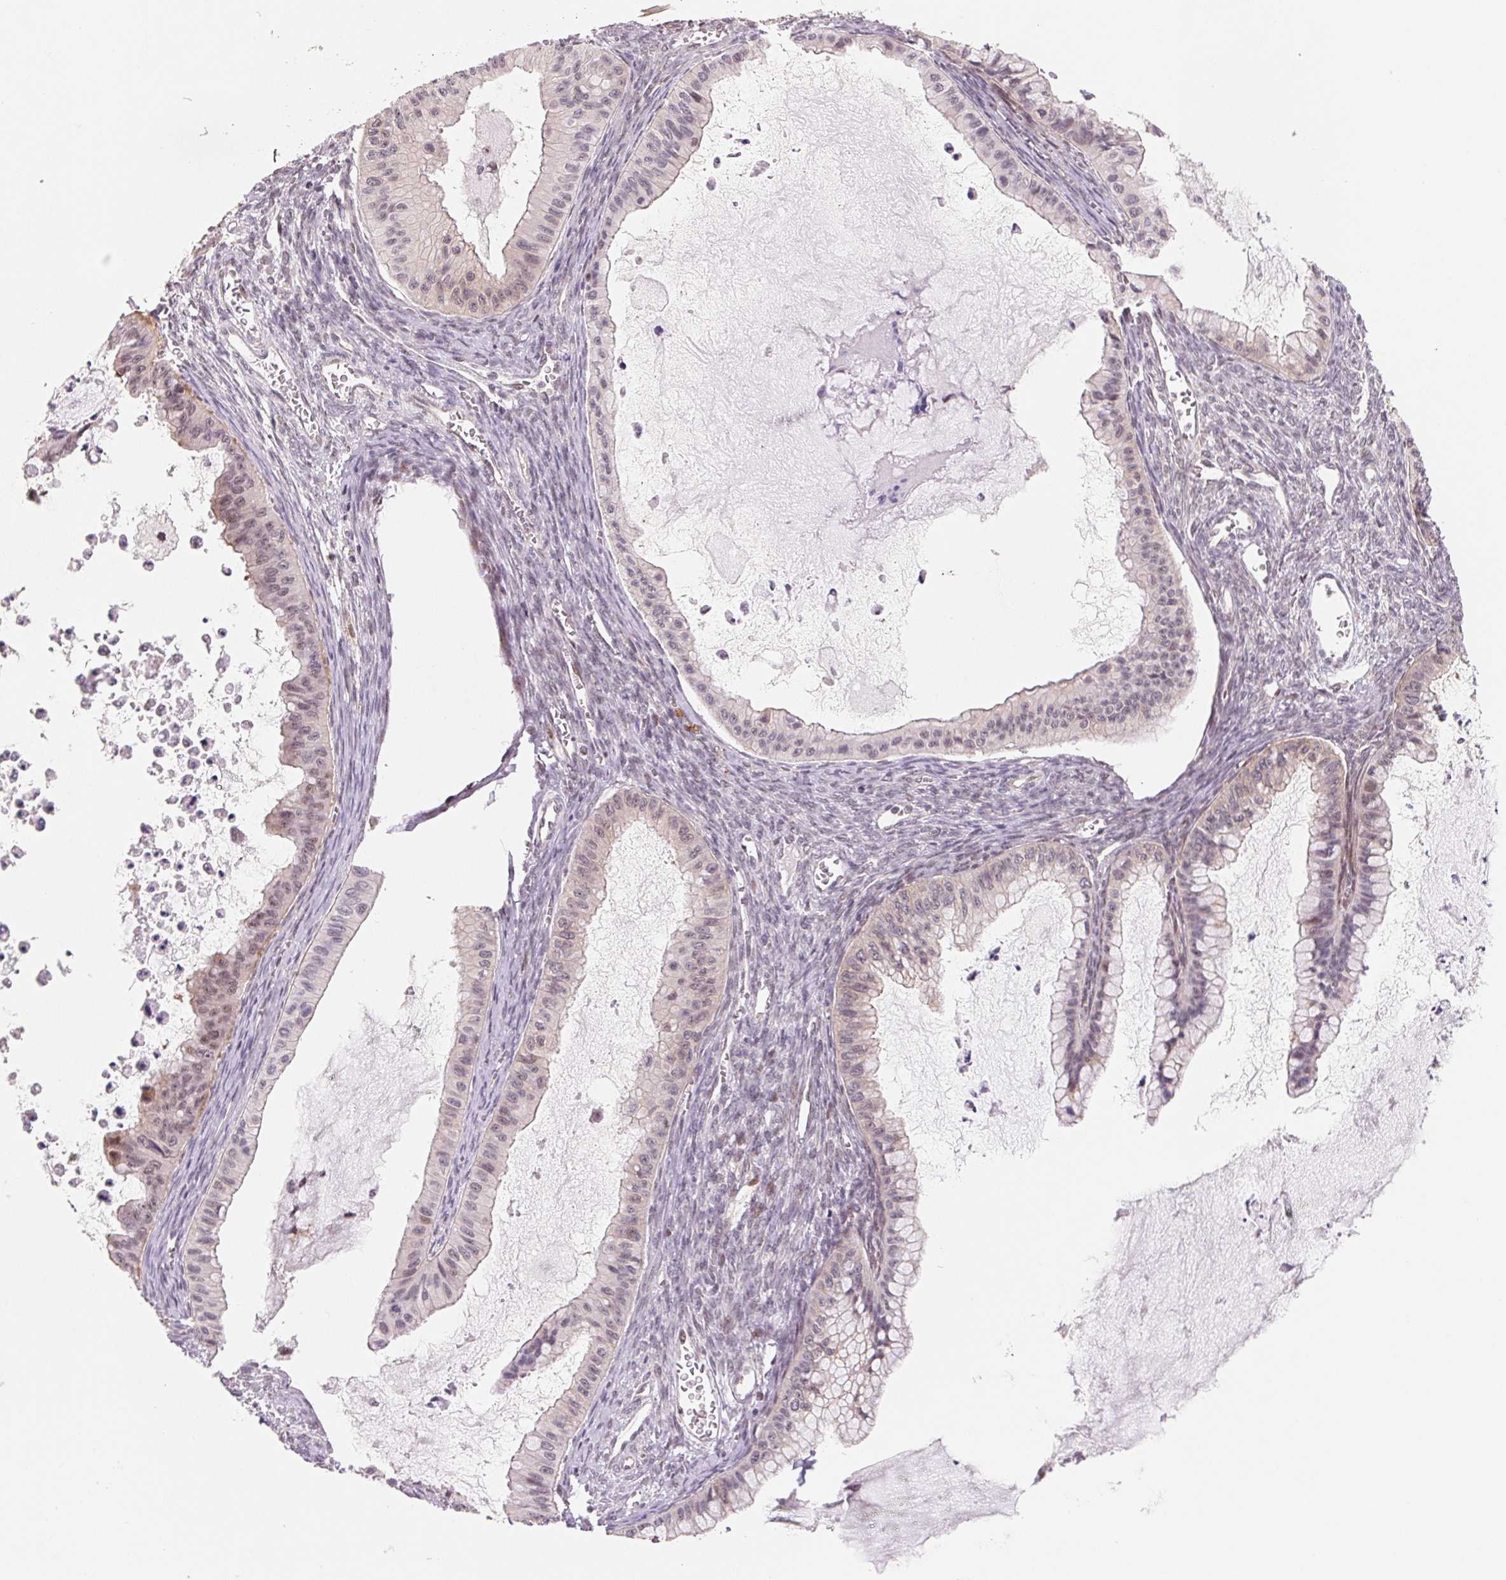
{"staining": {"intensity": "weak", "quantity": "<25%", "location": "cytoplasmic/membranous,nuclear"}, "tissue": "ovarian cancer", "cell_type": "Tumor cells", "image_type": "cancer", "snomed": [{"axis": "morphology", "description": "Cystadenocarcinoma, mucinous, NOS"}, {"axis": "topography", "description": "Ovary"}], "caption": "Immunohistochemistry (IHC) of ovarian cancer demonstrates no staining in tumor cells.", "gene": "DNAJB6", "patient": {"sex": "female", "age": 72}}